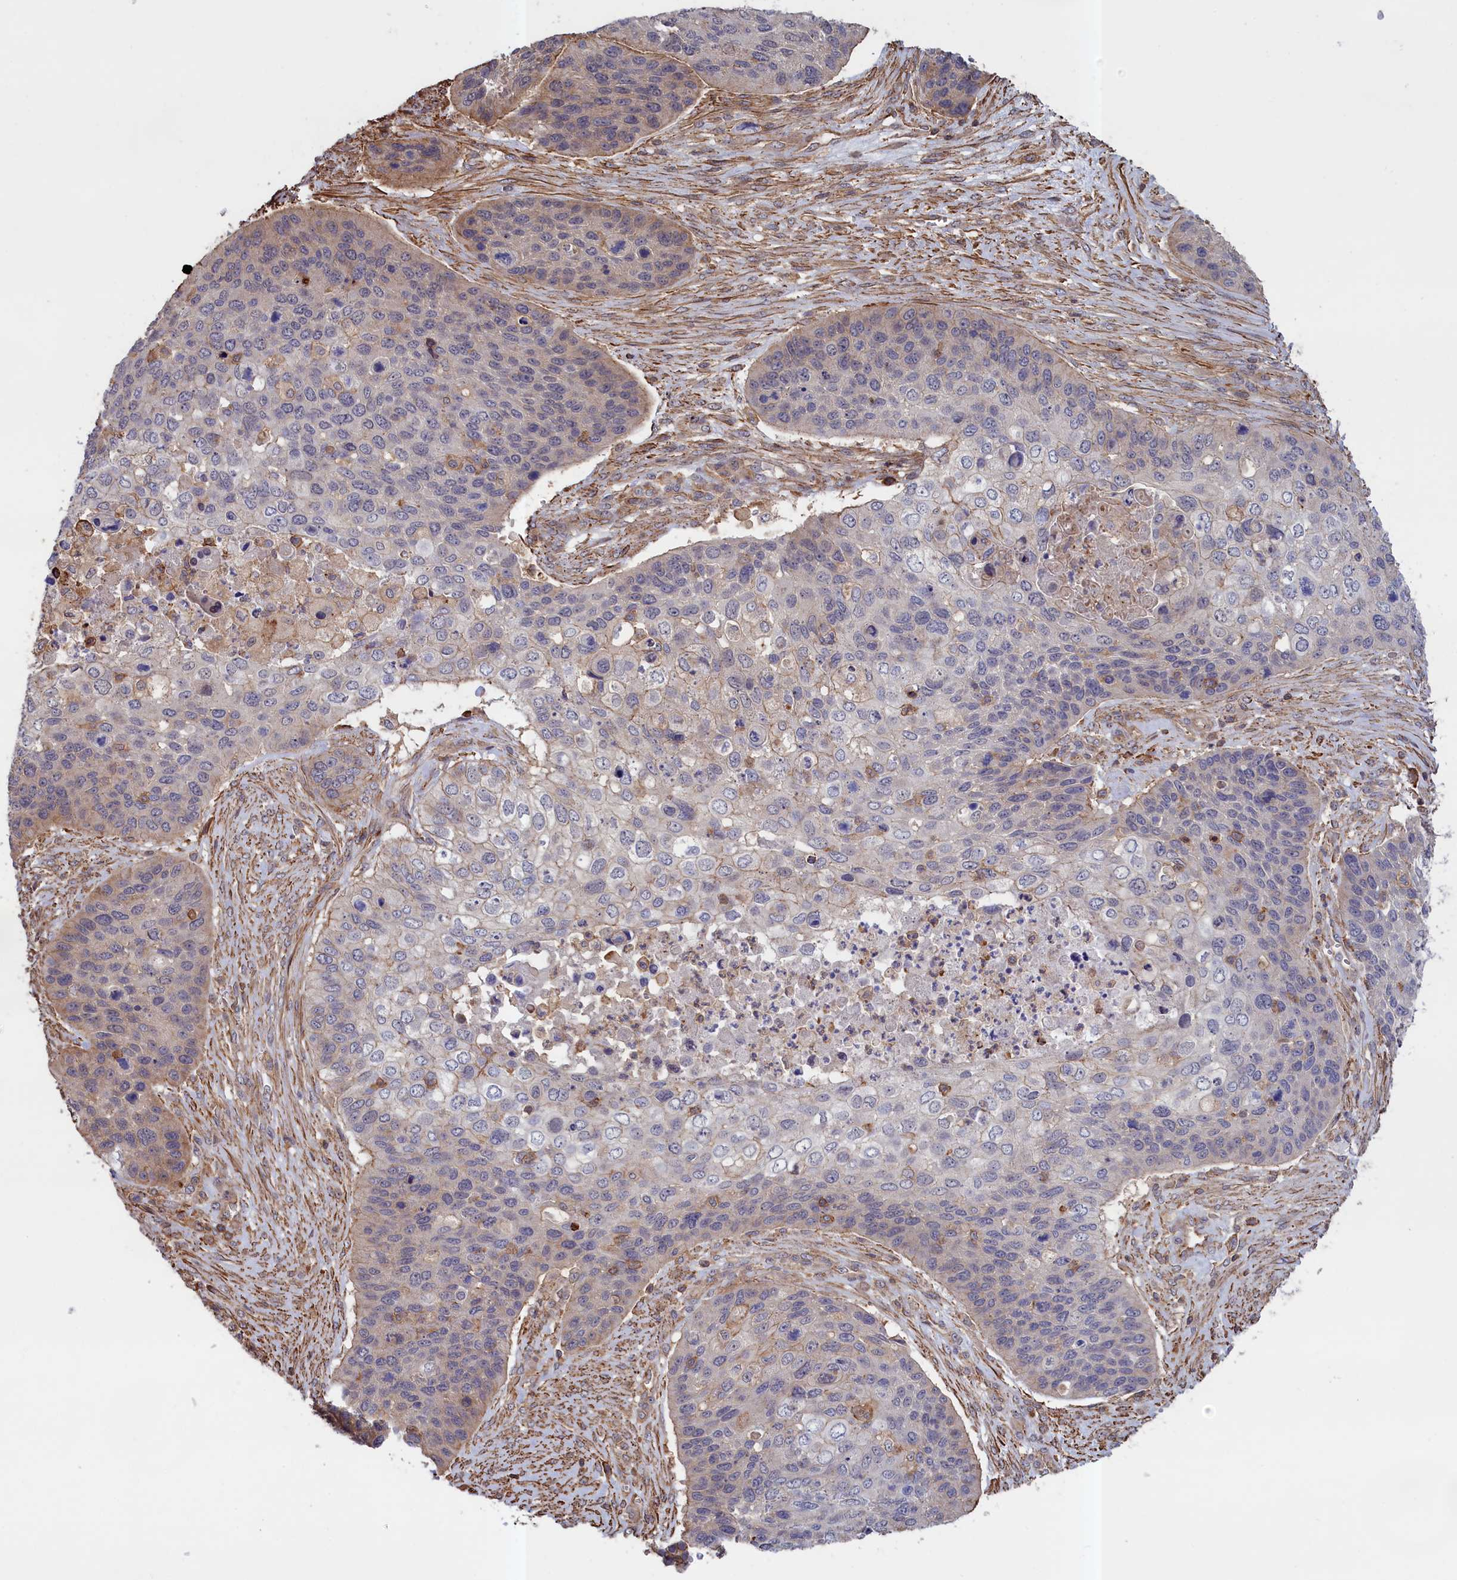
{"staining": {"intensity": "weak", "quantity": "<25%", "location": "cytoplasmic/membranous"}, "tissue": "skin cancer", "cell_type": "Tumor cells", "image_type": "cancer", "snomed": [{"axis": "morphology", "description": "Basal cell carcinoma"}, {"axis": "topography", "description": "Skin"}], "caption": "Immunohistochemistry image of skin basal cell carcinoma stained for a protein (brown), which demonstrates no staining in tumor cells.", "gene": "ANKRD27", "patient": {"sex": "female", "age": 74}}